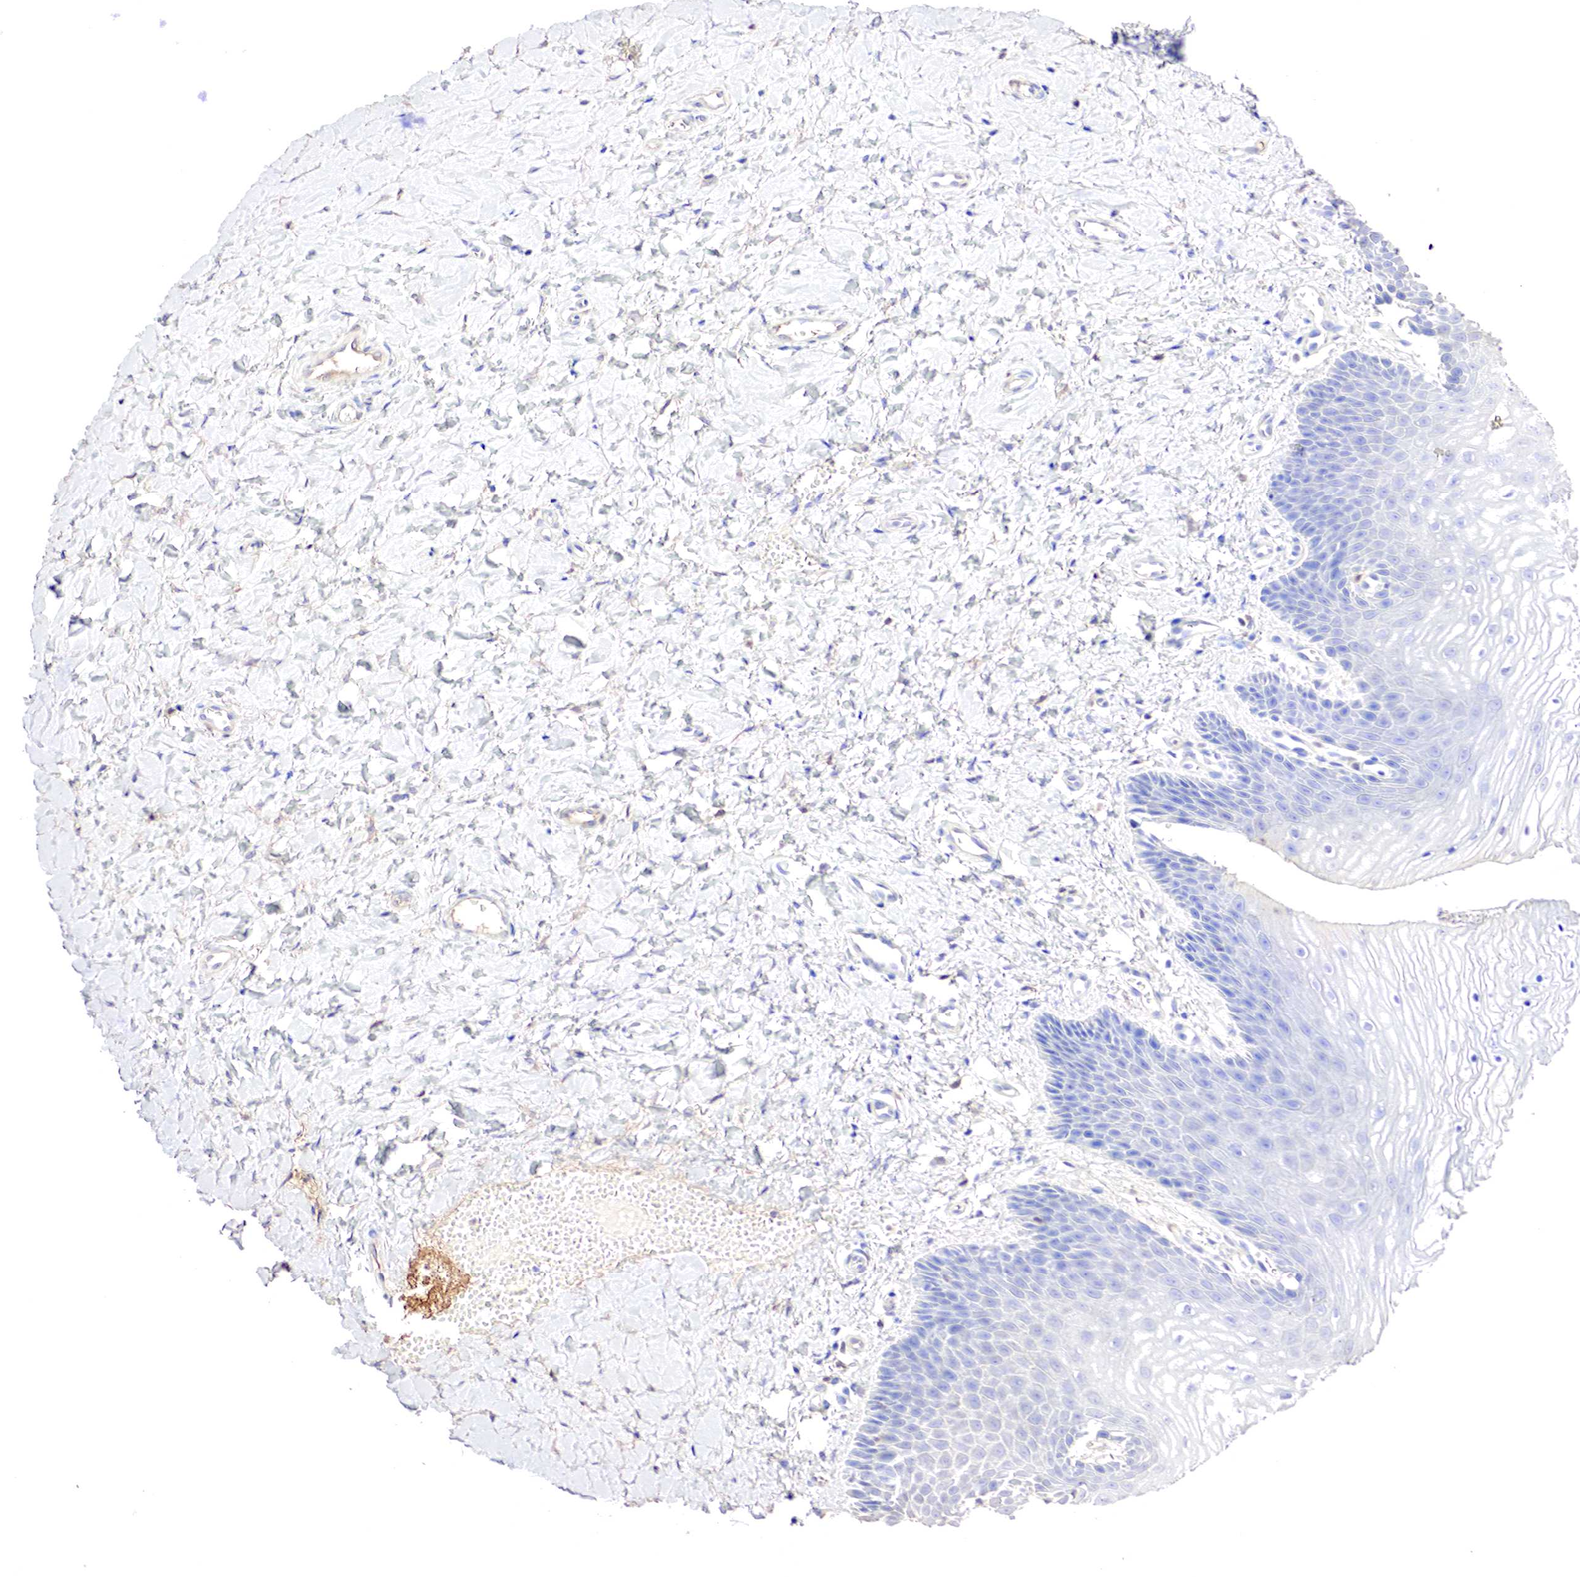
{"staining": {"intensity": "negative", "quantity": "none", "location": "none"}, "tissue": "vagina", "cell_type": "Squamous epithelial cells", "image_type": "normal", "snomed": [{"axis": "morphology", "description": "Normal tissue, NOS"}, {"axis": "topography", "description": "Vagina"}], "caption": "Squamous epithelial cells show no significant protein expression in normal vagina. The staining was performed using DAB to visualize the protein expression in brown, while the nuclei were stained in blue with hematoxylin (Magnification: 20x).", "gene": "GATA1", "patient": {"sex": "female", "age": 68}}